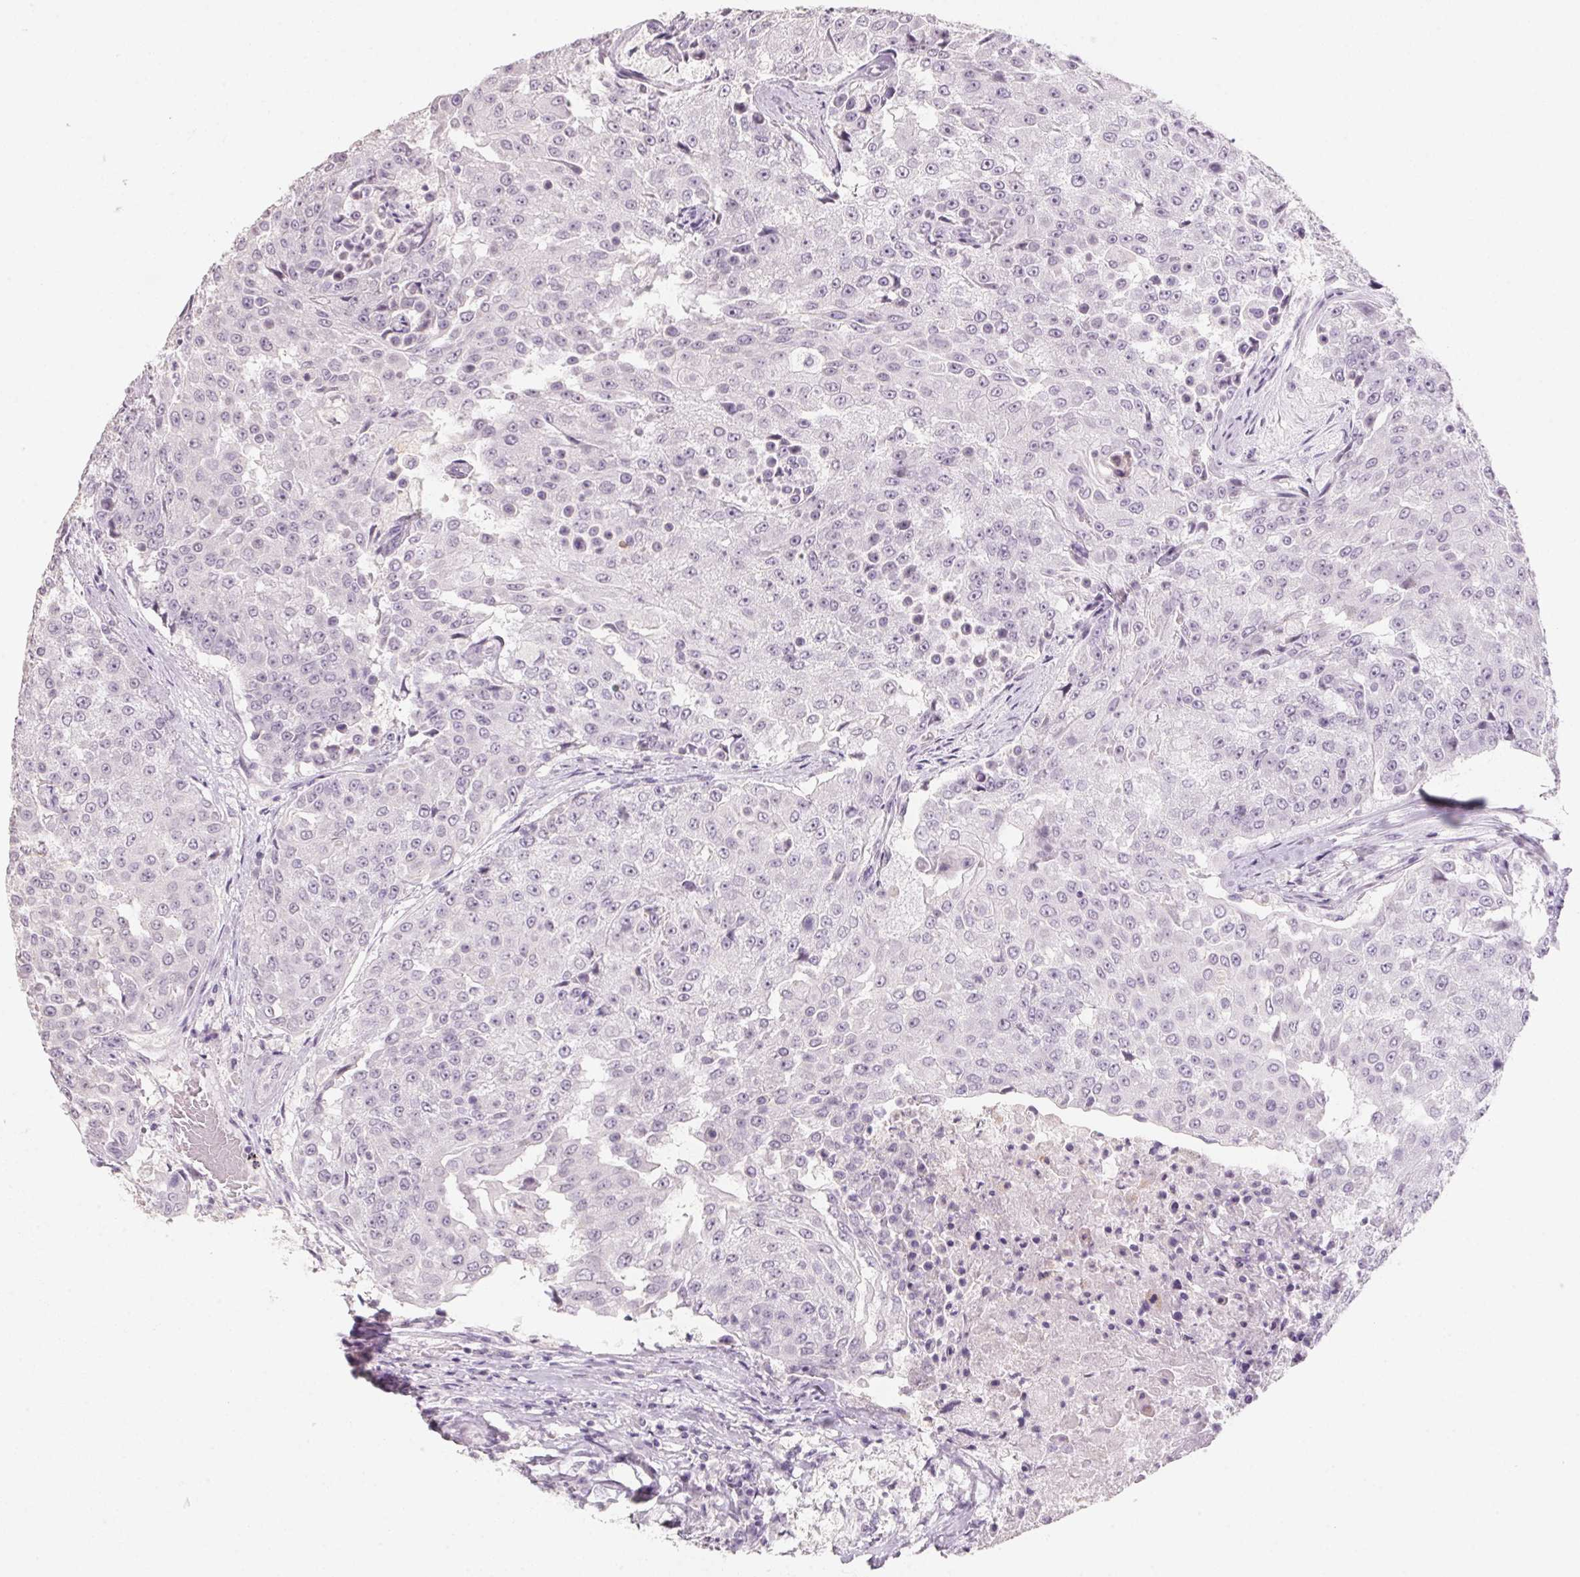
{"staining": {"intensity": "negative", "quantity": "none", "location": "none"}, "tissue": "urothelial cancer", "cell_type": "Tumor cells", "image_type": "cancer", "snomed": [{"axis": "morphology", "description": "Urothelial carcinoma, High grade"}, {"axis": "topography", "description": "Urinary bladder"}], "caption": "DAB (3,3'-diaminobenzidine) immunohistochemical staining of urothelial carcinoma (high-grade) demonstrates no significant positivity in tumor cells.", "gene": "CAPZA3", "patient": {"sex": "female", "age": 63}}